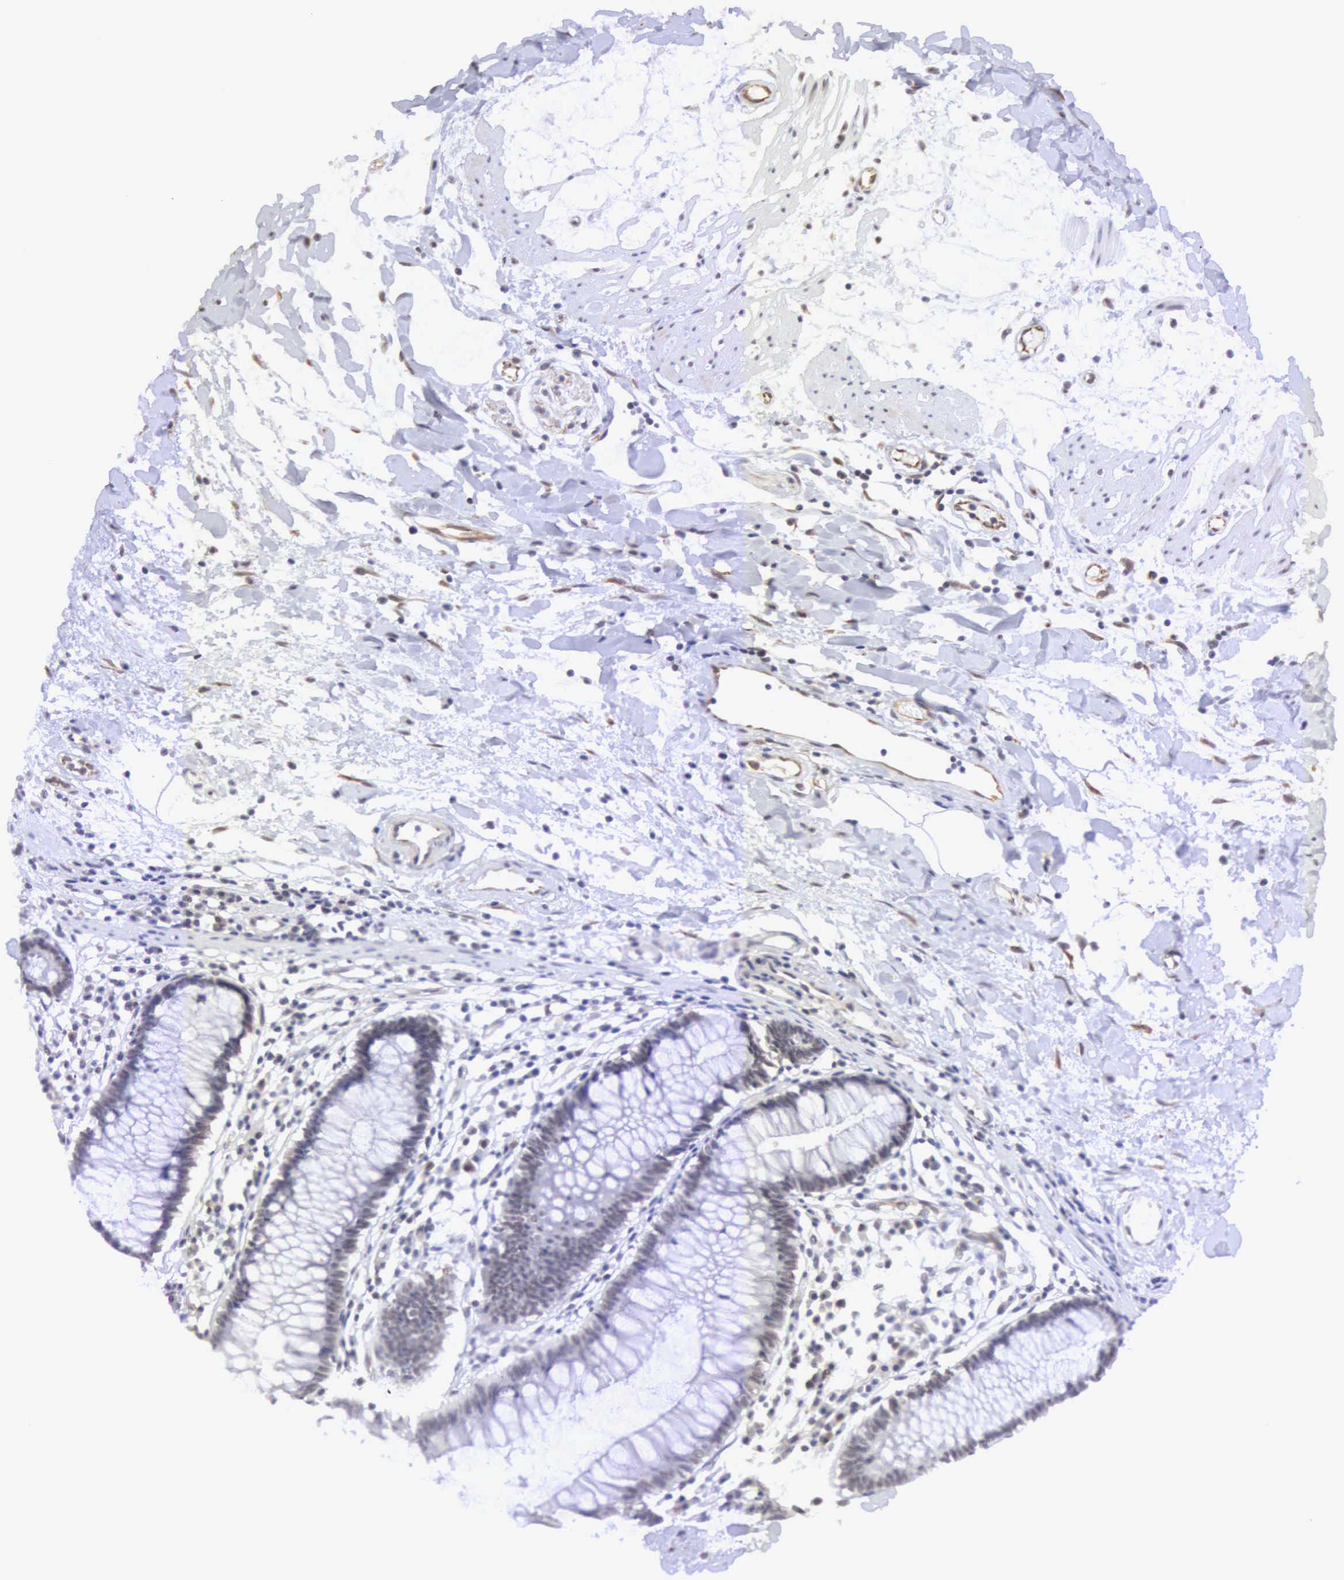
{"staining": {"intensity": "weak", "quantity": "25%-75%", "location": "nuclear"}, "tissue": "colon", "cell_type": "Endothelial cells", "image_type": "normal", "snomed": [{"axis": "morphology", "description": "Normal tissue, NOS"}, {"axis": "topography", "description": "Colon"}], "caption": "Immunohistochemistry histopathology image of normal human colon stained for a protein (brown), which shows low levels of weak nuclear staining in about 25%-75% of endothelial cells.", "gene": "MORC2", "patient": {"sex": "female", "age": 55}}